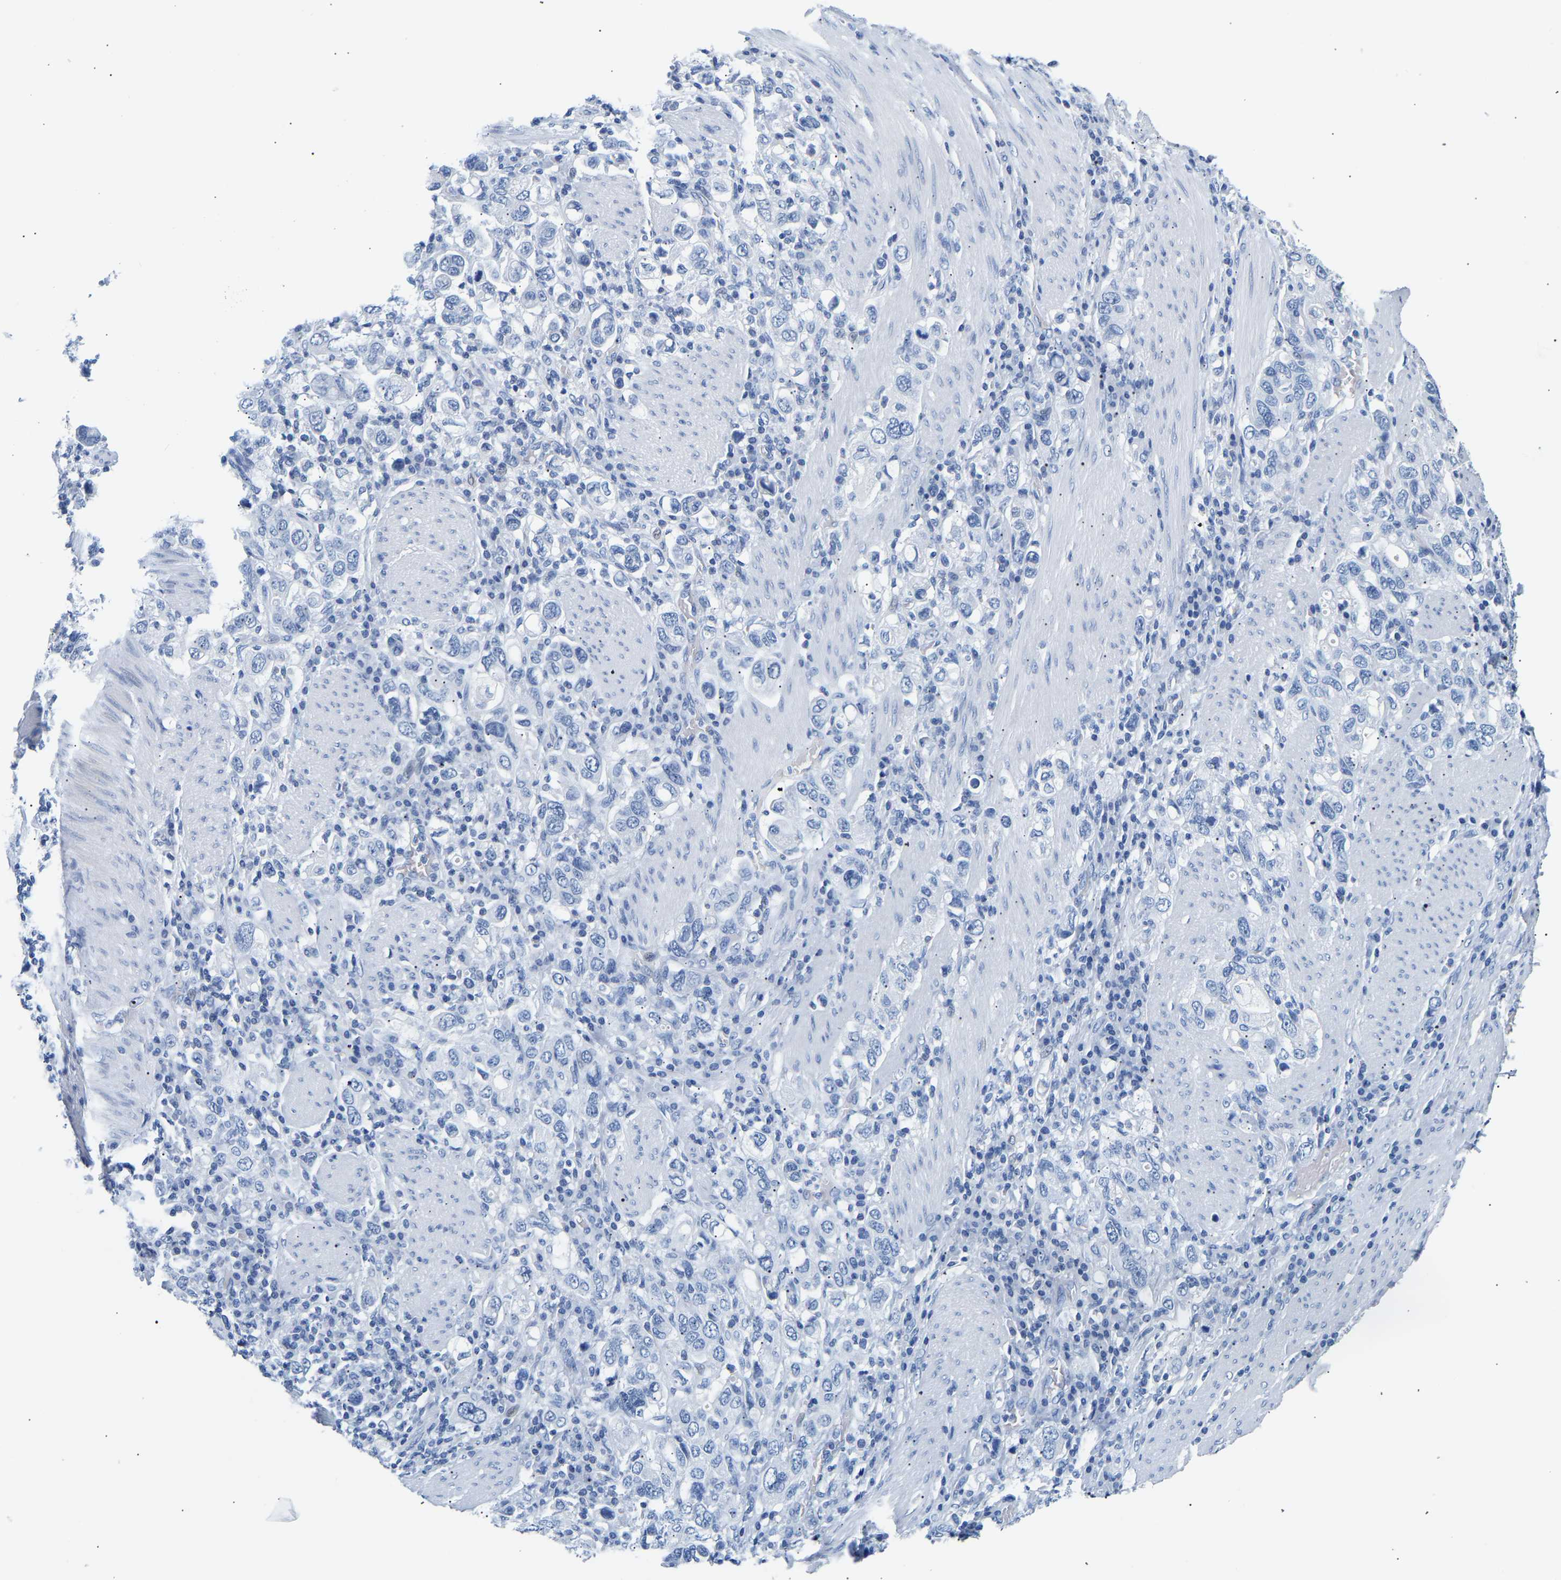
{"staining": {"intensity": "negative", "quantity": "none", "location": "none"}, "tissue": "stomach cancer", "cell_type": "Tumor cells", "image_type": "cancer", "snomed": [{"axis": "morphology", "description": "Adenocarcinoma, NOS"}, {"axis": "topography", "description": "Stomach, upper"}], "caption": "This is an immunohistochemistry histopathology image of stomach cancer (adenocarcinoma). There is no staining in tumor cells.", "gene": "SPINK2", "patient": {"sex": "male", "age": 62}}